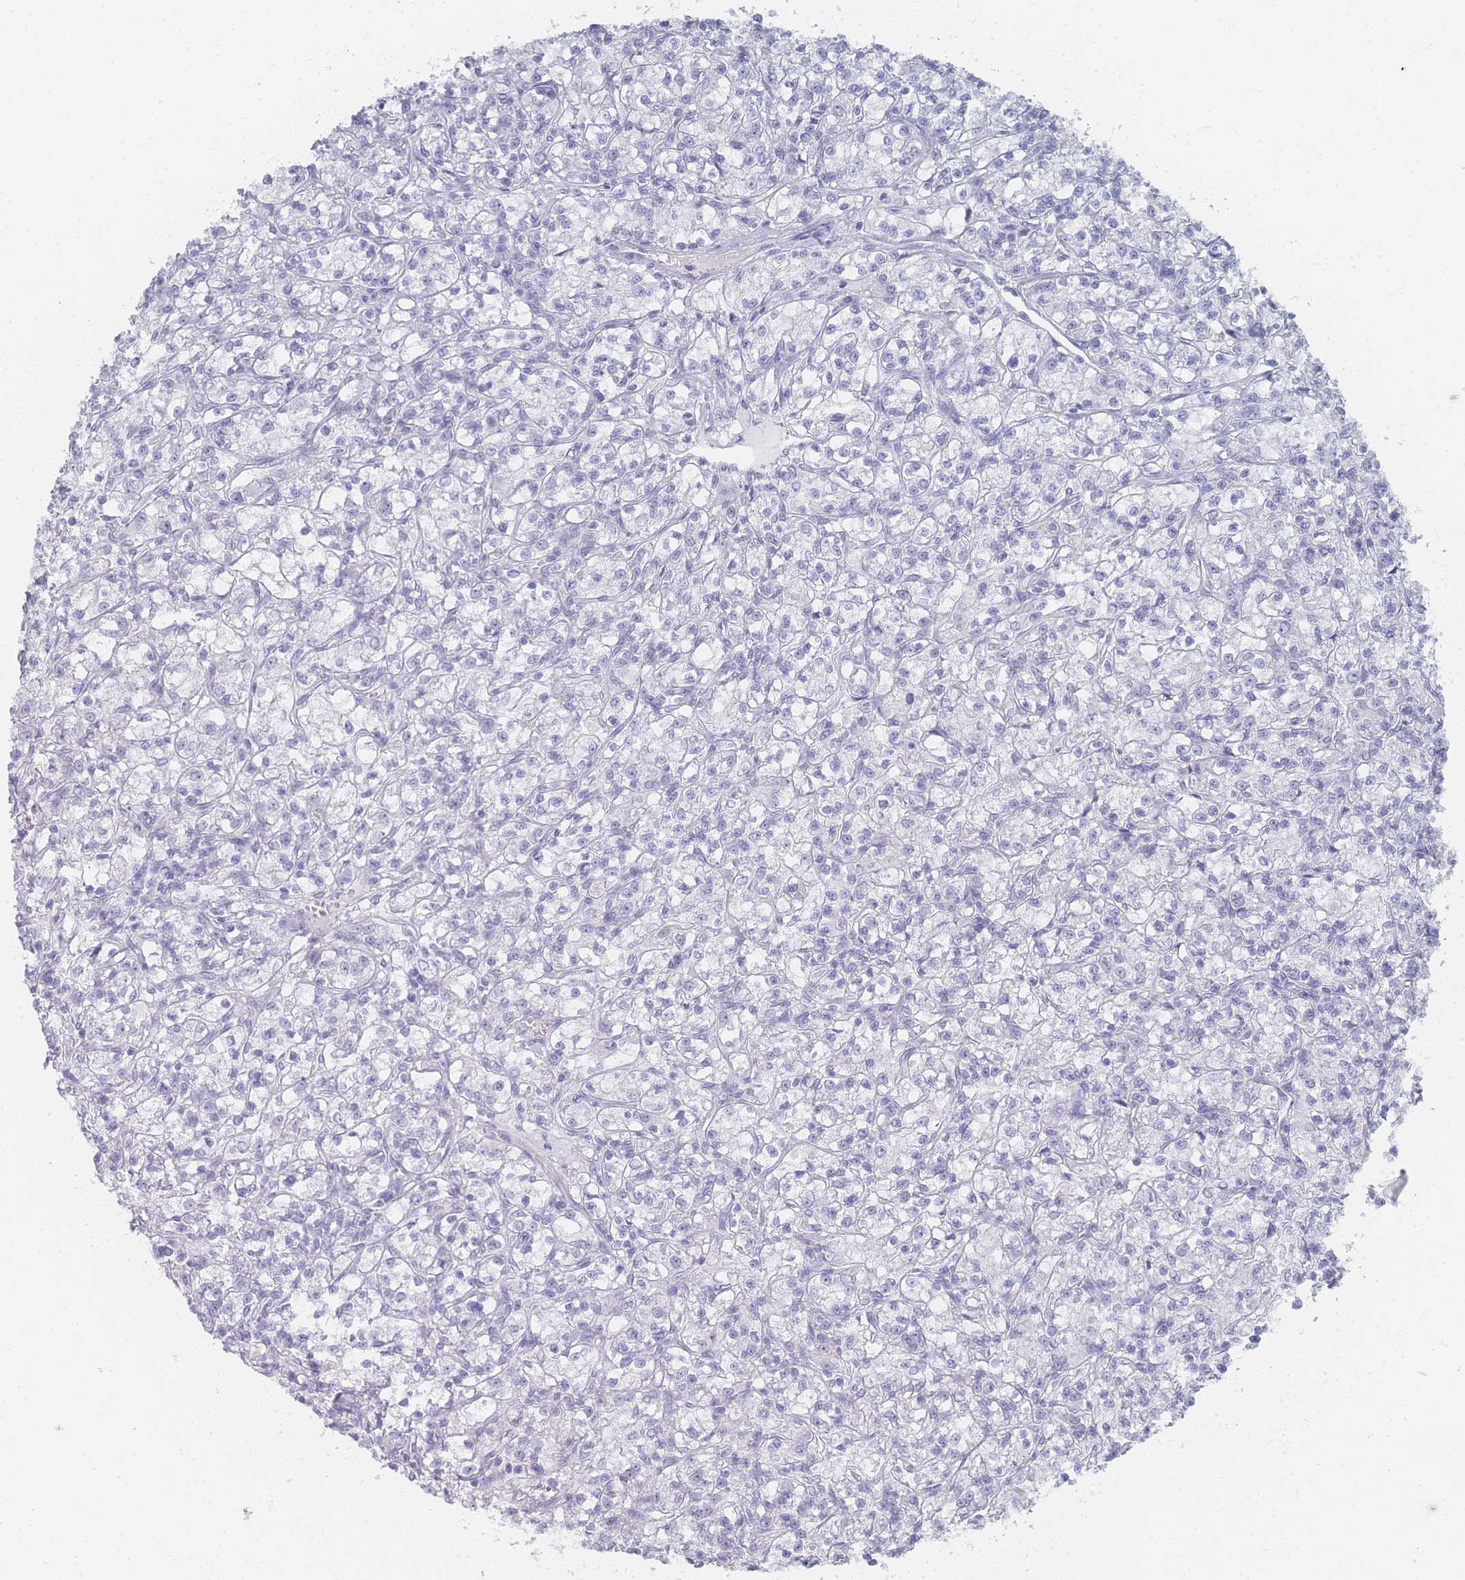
{"staining": {"intensity": "negative", "quantity": "none", "location": "none"}, "tissue": "renal cancer", "cell_type": "Tumor cells", "image_type": "cancer", "snomed": [{"axis": "morphology", "description": "Adenocarcinoma, NOS"}, {"axis": "topography", "description": "Kidney"}], "caption": "Micrograph shows no significant protein expression in tumor cells of renal cancer.", "gene": "IMPG1", "patient": {"sex": "female", "age": 59}}